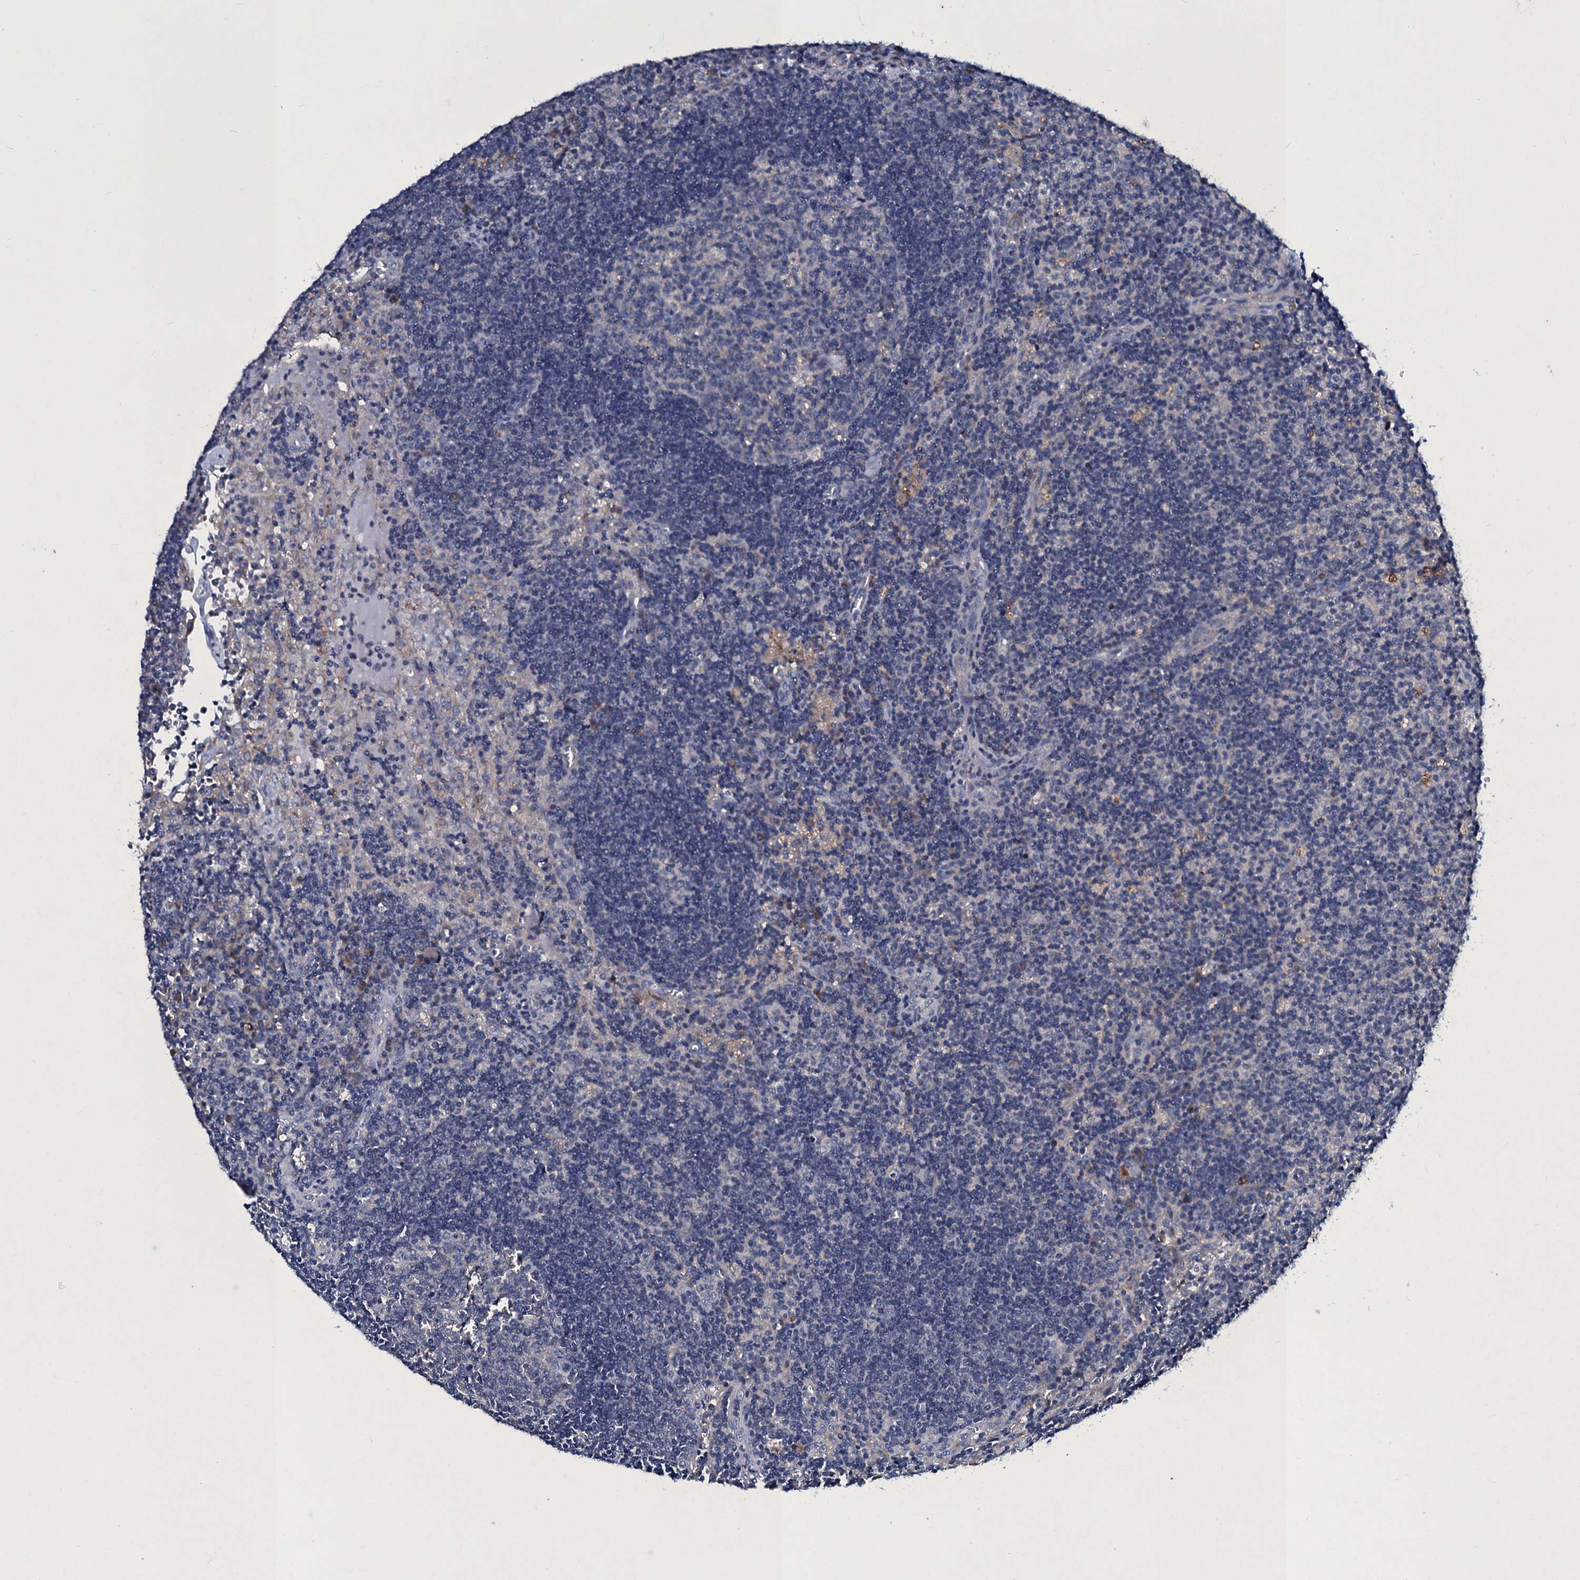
{"staining": {"intensity": "negative", "quantity": "none", "location": "none"}, "tissue": "lymph node", "cell_type": "Germinal center cells", "image_type": "normal", "snomed": [{"axis": "morphology", "description": "Normal tissue, NOS"}, {"axis": "topography", "description": "Lymph node"}], "caption": "Photomicrograph shows no protein positivity in germinal center cells of normal lymph node. The staining is performed using DAB (3,3'-diaminobenzidine) brown chromogen with nuclei counter-stained in using hematoxylin.", "gene": "TPGS2", "patient": {"sex": "male", "age": 58}}